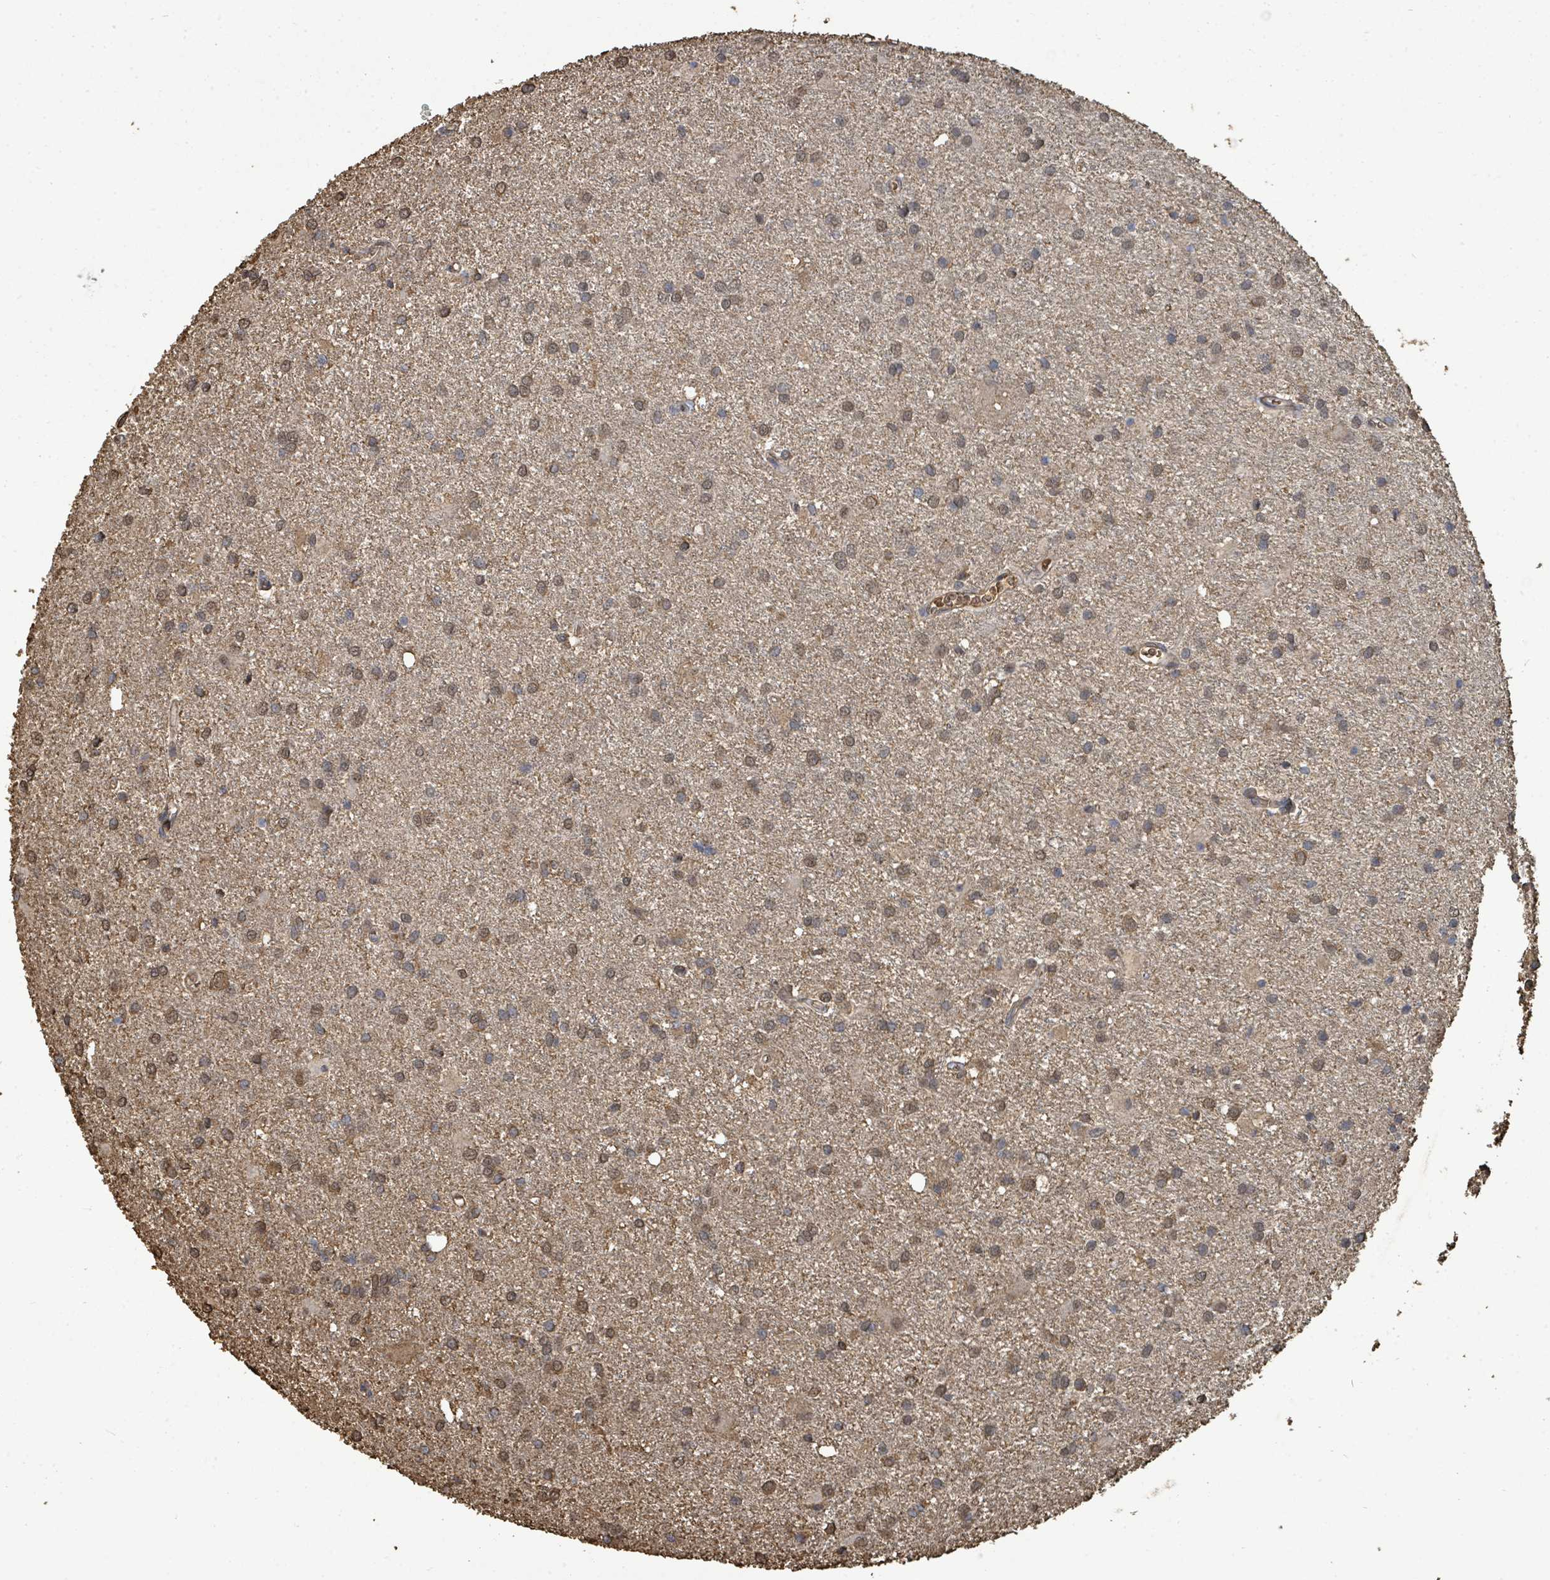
{"staining": {"intensity": "moderate", "quantity": ">75%", "location": "cytoplasmic/membranous,nuclear"}, "tissue": "glioma", "cell_type": "Tumor cells", "image_type": "cancer", "snomed": [{"axis": "morphology", "description": "Glioma, malignant, High grade"}, {"axis": "topography", "description": "Brain"}], "caption": "Glioma tissue reveals moderate cytoplasmic/membranous and nuclear staining in approximately >75% of tumor cells Using DAB (3,3'-diaminobenzidine) (brown) and hematoxylin (blue) stains, captured at high magnification using brightfield microscopy.", "gene": "C6orf52", "patient": {"sex": "female", "age": 50}}